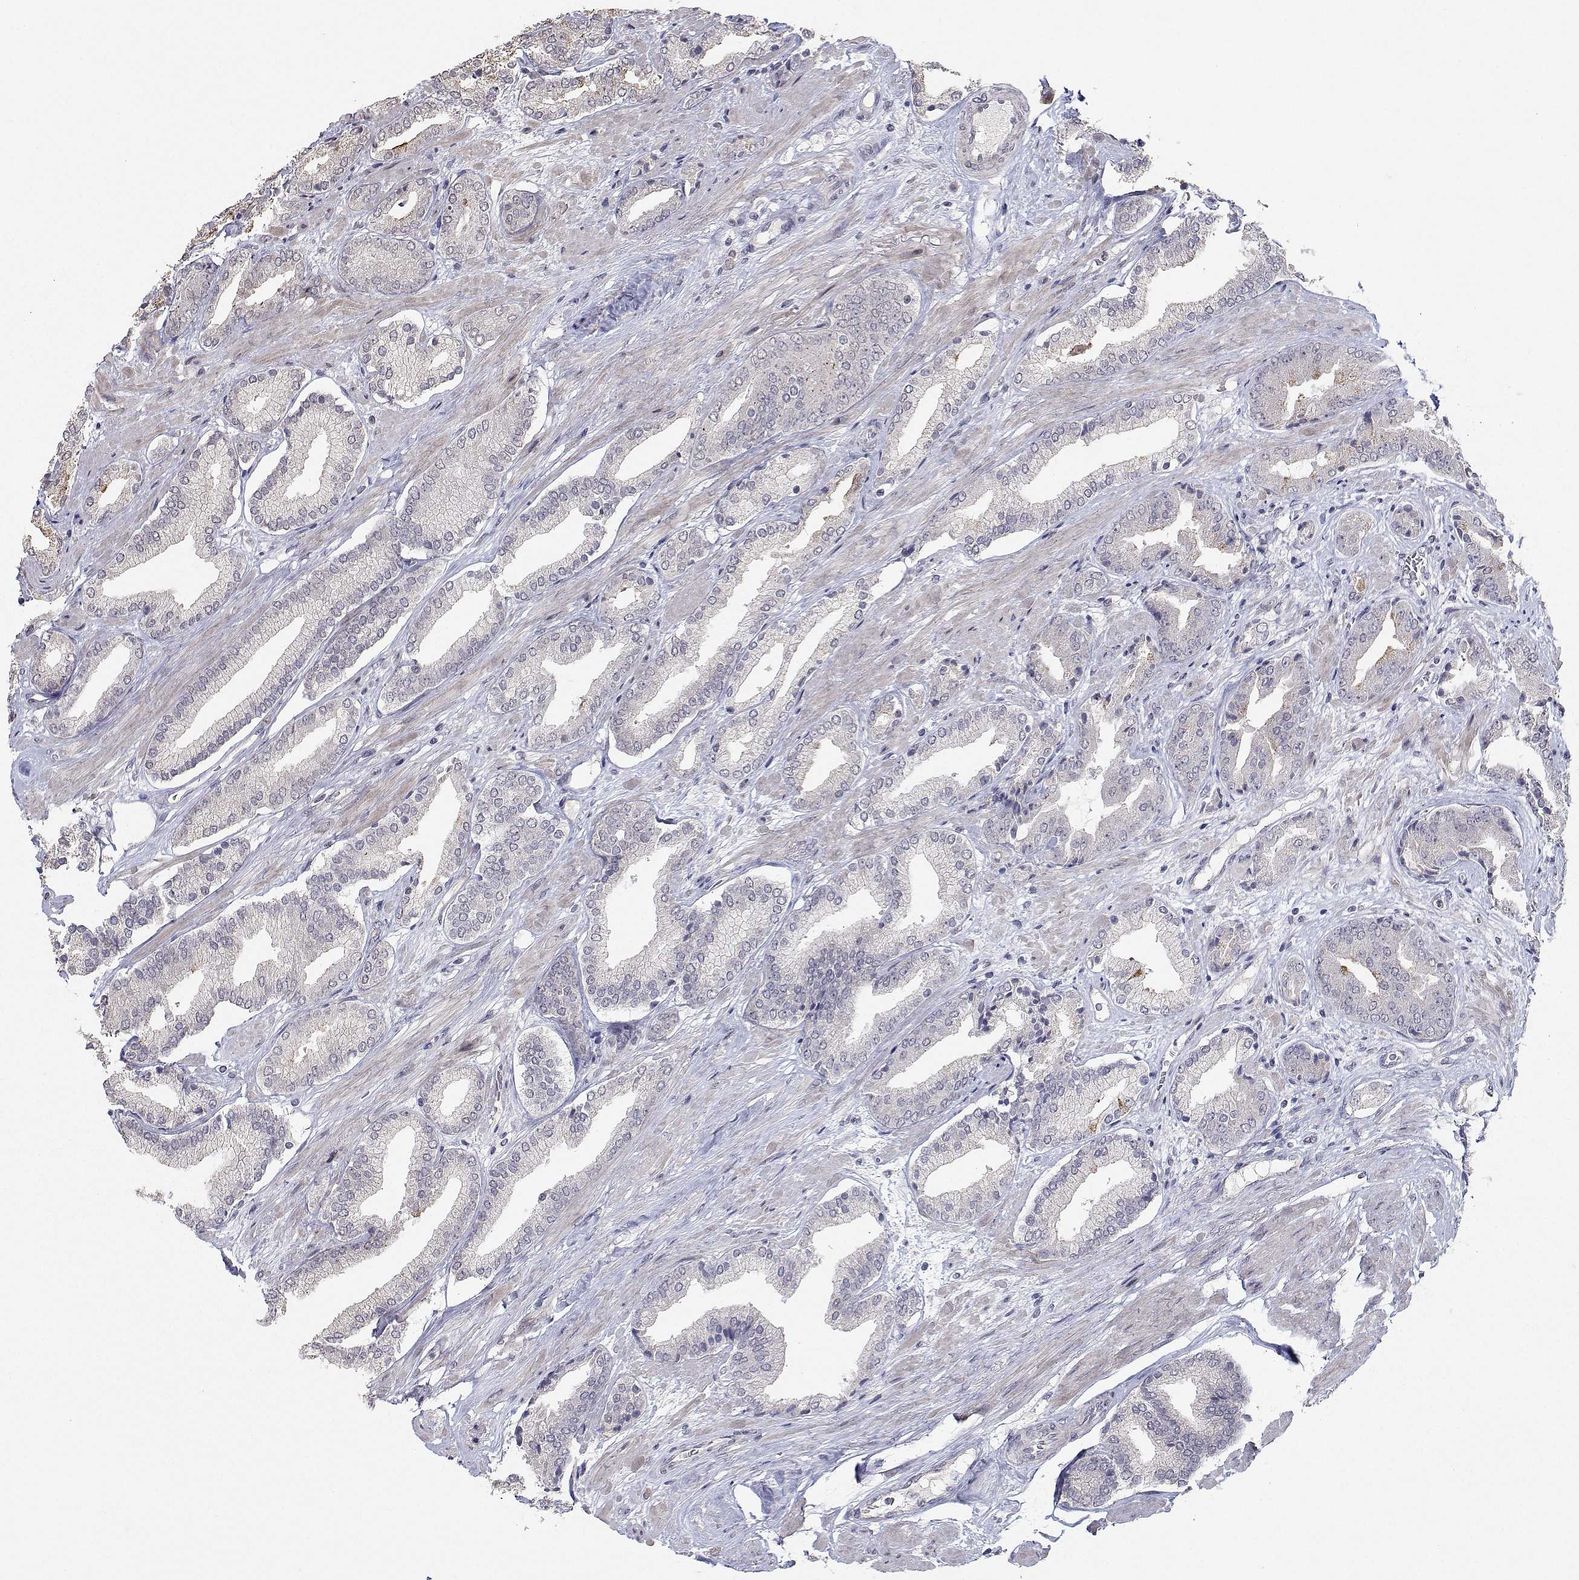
{"staining": {"intensity": "negative", "quantity": "none", "location": "none"}, "tissue": "prostate cancer", "cell_type": "Tumor cells", "image_type": "cancer", "snomed": [{"axis": "morphology", "description": "Adenocarcinoma, High grade"}, {"axis": "topography", "description": "Prostate"}], "caption": "High magnification brightfield microscopy of prostate cancer stained with DAB (brown) and counterstained with hematoxylin (blue): tumor cells show no significant expression.", "gene": "RBPJL", "patient": {"sex": "male", "age": 56}}